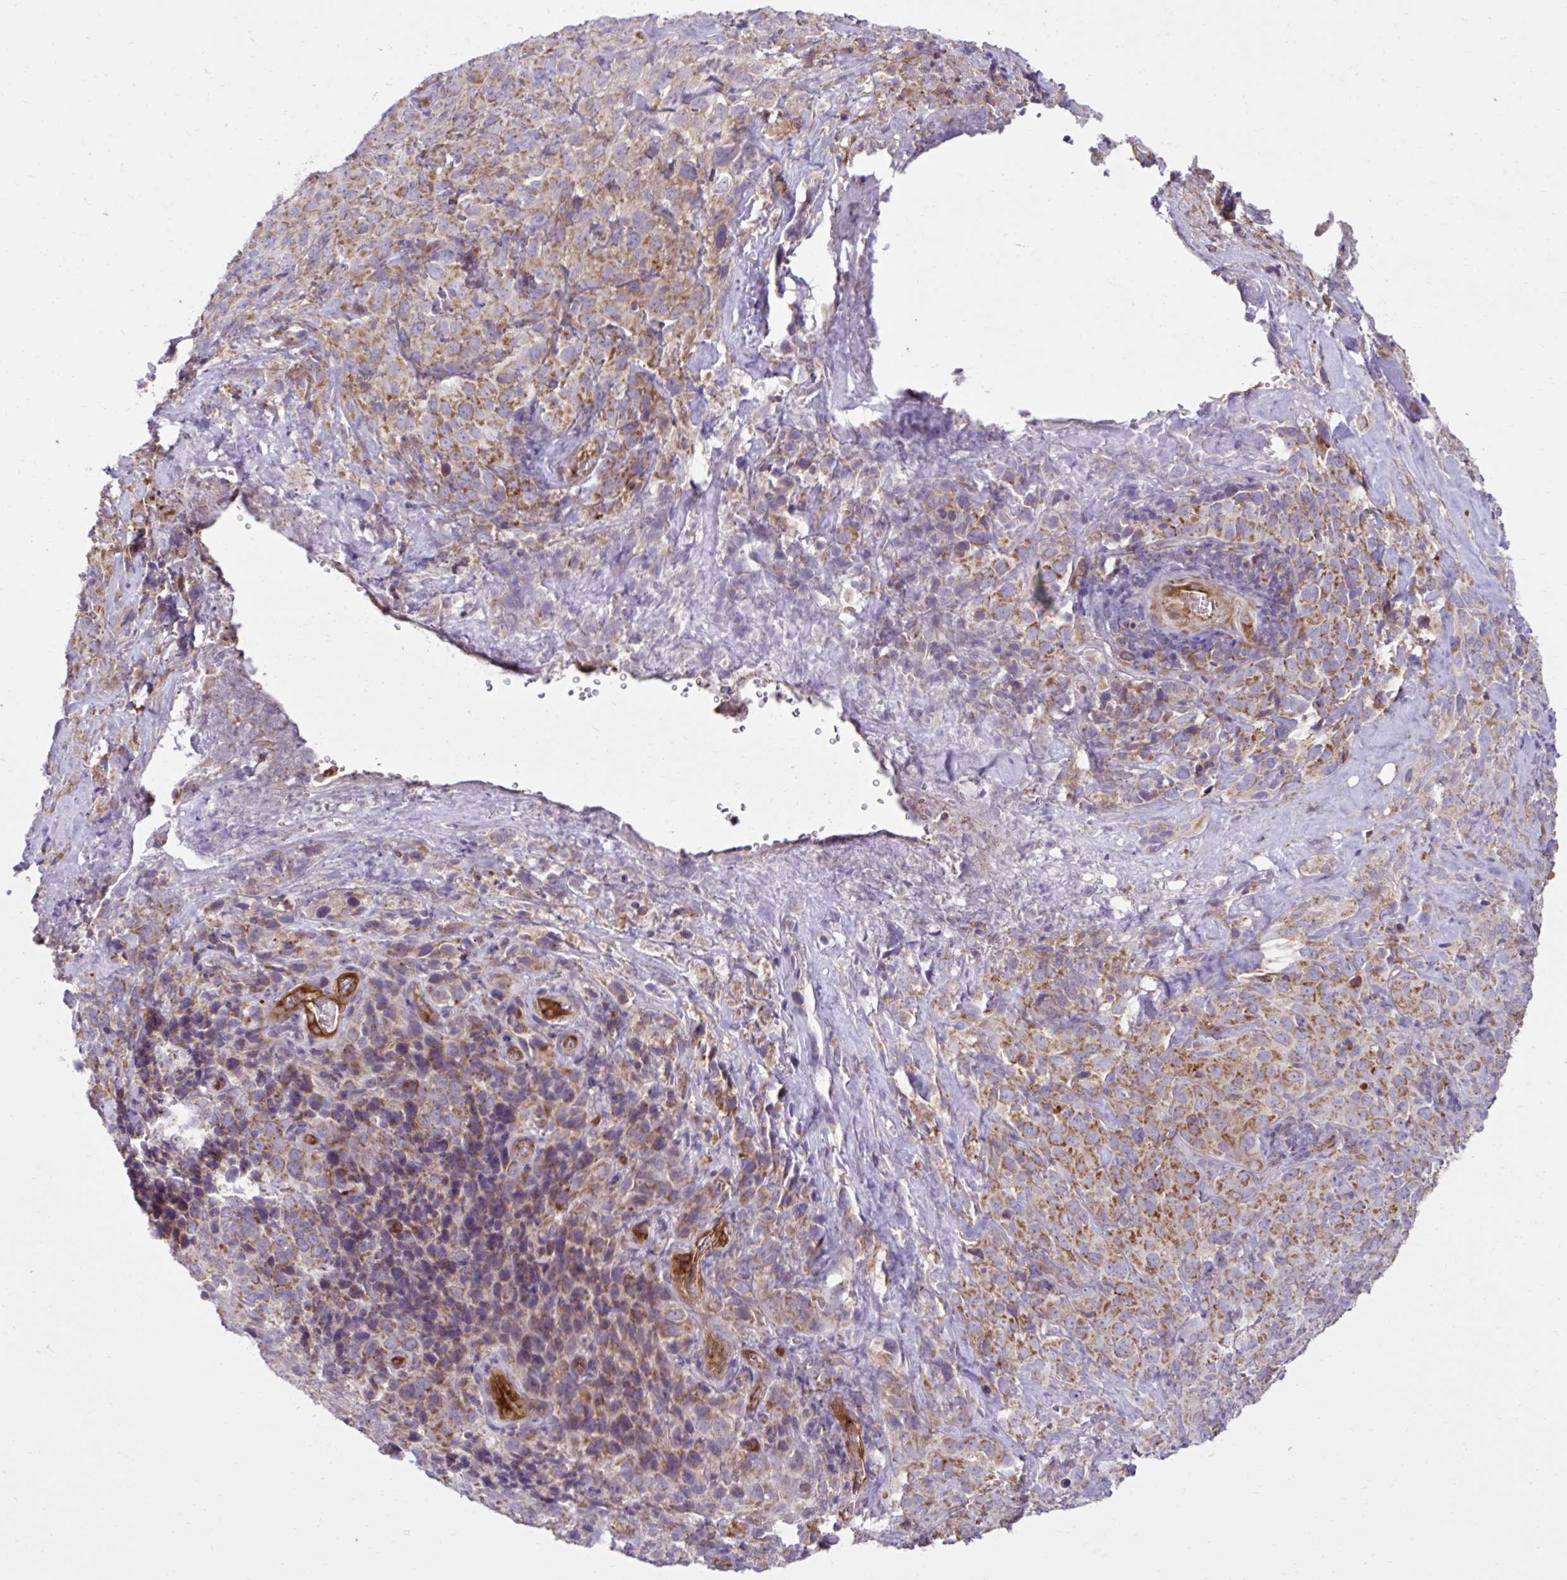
{"staining": {"intensity": "moderate", "quantity": "25%-75%", "location": "cytoplasmic/membranous"}, "tissue": "cervical cancer", "cell_type": "Tumor cells", "image_type": "cancer", "snomed": [{"axis": "morphology", "description": "Squamous cell carcinoma, NOS"}, {"axis": "topography", "description": "Cervix"}], "caption": "A medium amount of moderate cytoplasmic/membranous staining is present in about 25%-75% of tumor cells in cervical cancer (squamous cell carcinoma) tissue. The staining is performed using DAB (3,3'-diaminobenzidine) brown chromogen to label protein expression. The nuclei are counter-stained blue using hematoxylin.", "gene": "LIMS1", "patient": {"sex": "female", "age": 51}}